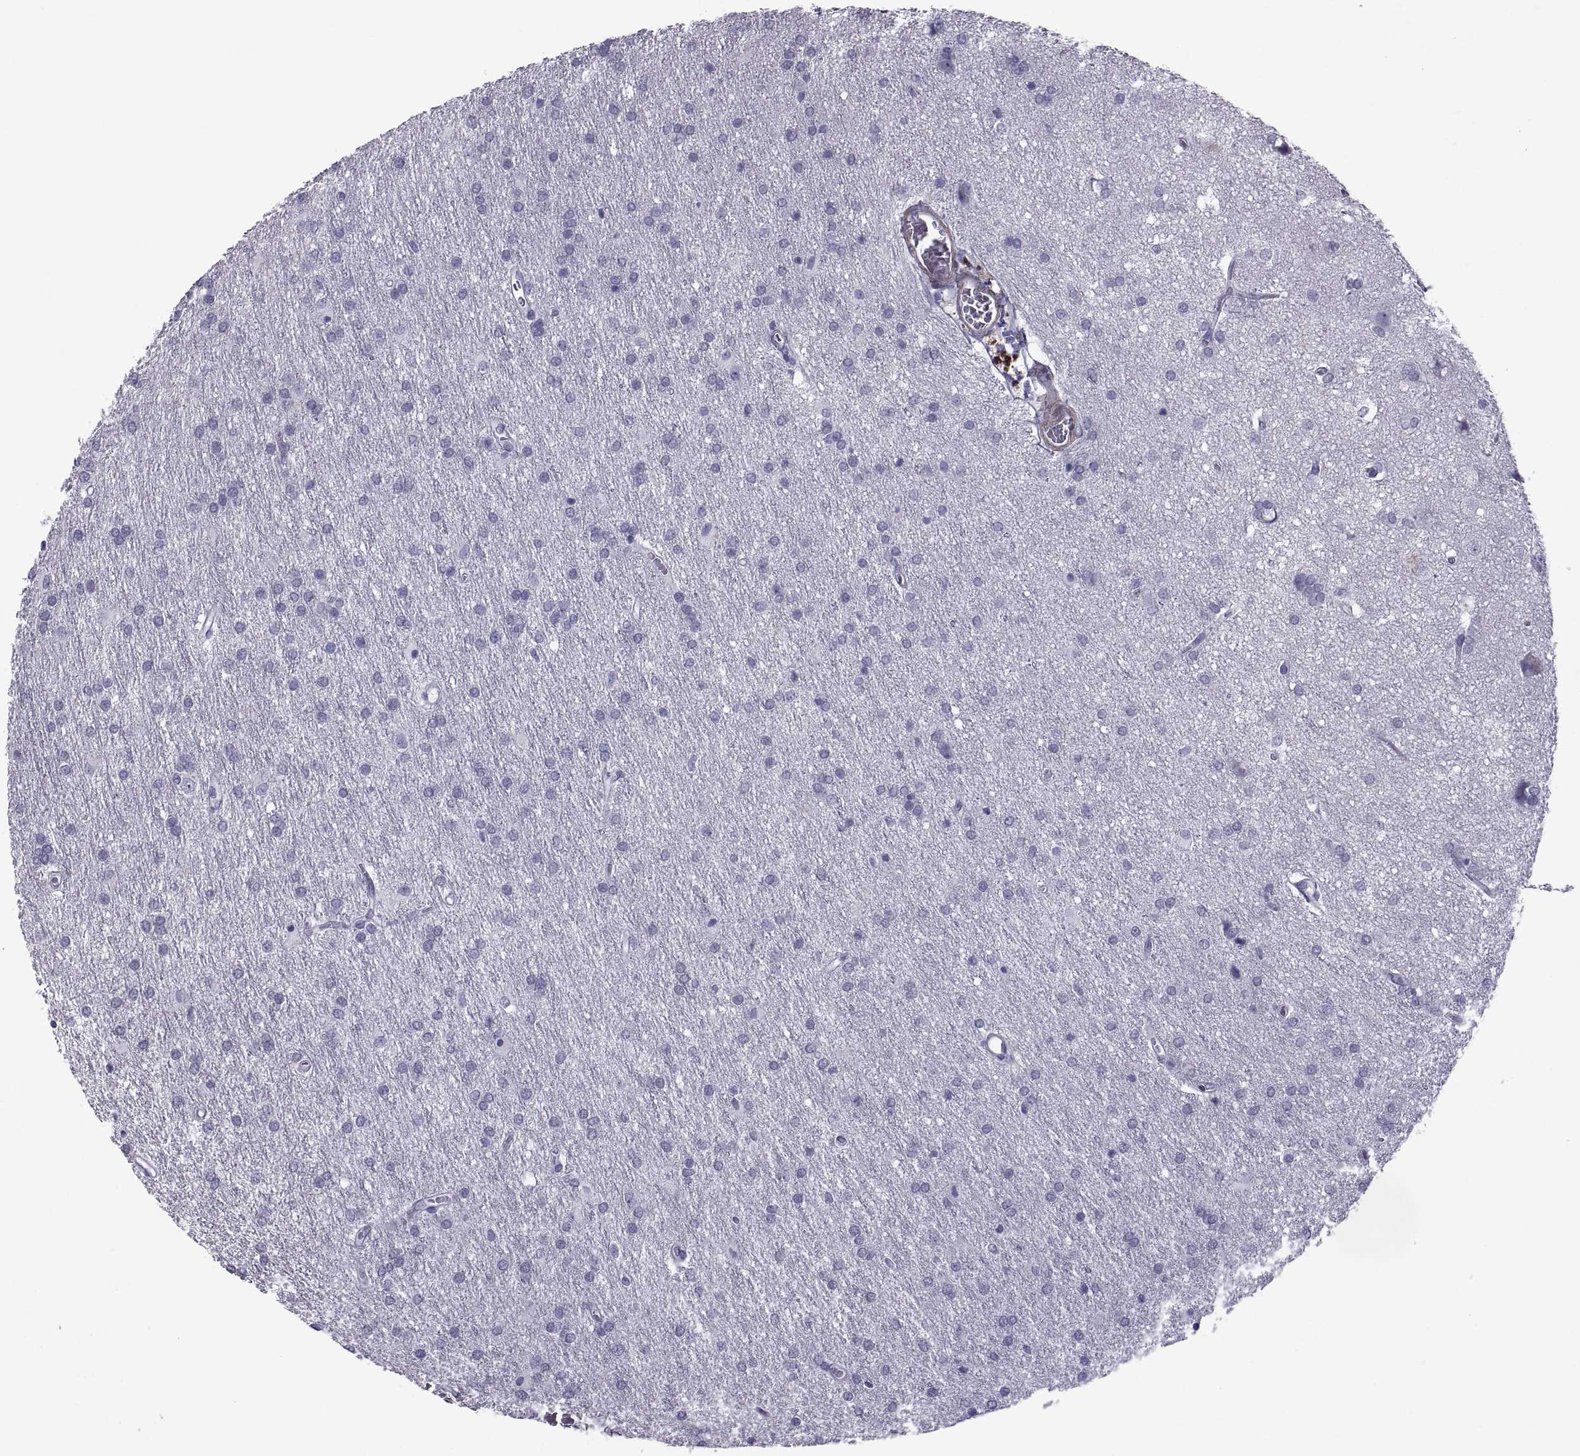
{"staining": {"intensity": "negative", "quantity": "none", "location": "none"}, "tissue": "glioma", "cell_type": "Tumor cells", "image_type": "cancer", "snomed": [{"axis": "morphology", "description": "Glioma, malignant, Low grade"}, {"axis": "topography", "description": "Brain"}], "caption": "The immunohistochemistry (IHC) image has no significant expression in tumor cells of malignant low-grade glioma tissue.", "gene": "MAGEB1", "patient": {"sex": "female", "age": 32}}